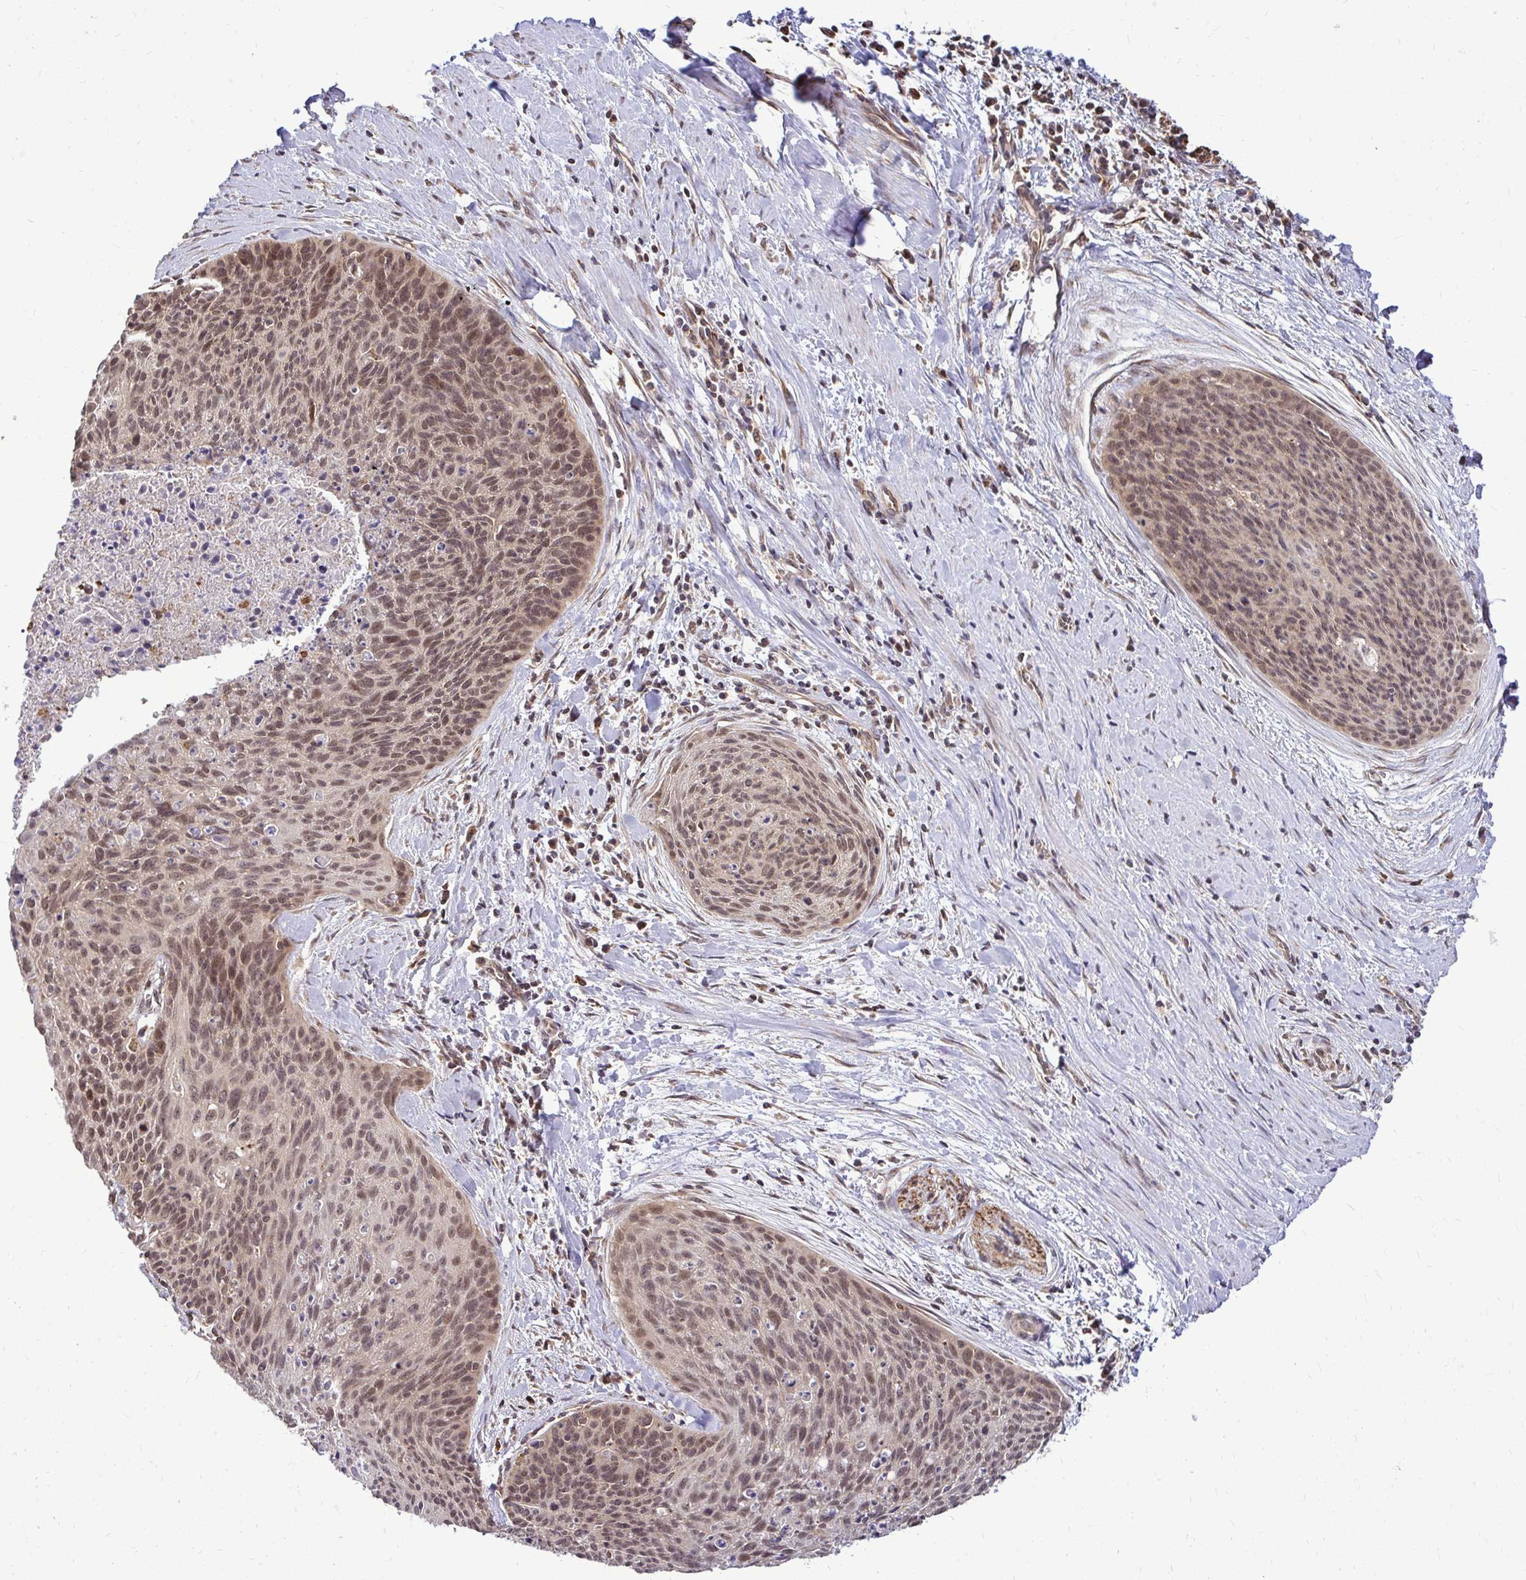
{"staining": {"intensity": "moderate", "quantity": ">75%", "location": "nuclear"}, "tissue": "cervical cancer", "cell_type": "Tumor cells", "image_type": "cancer", "snomed": [{"axis": "morphology", "description": "Squamous cell carcinoma, NOS"}, {"axis": "topography", "description": "Cervix"}], "caption": "Cervical cancer (squamous cell carcinoma) was stained to show a protein in brown. There is medium levels of moderate nuclear staining in approximately >75% of tumor cells.", "gene": "FMR1", "patient": {"sex": "female", "age": 55}}